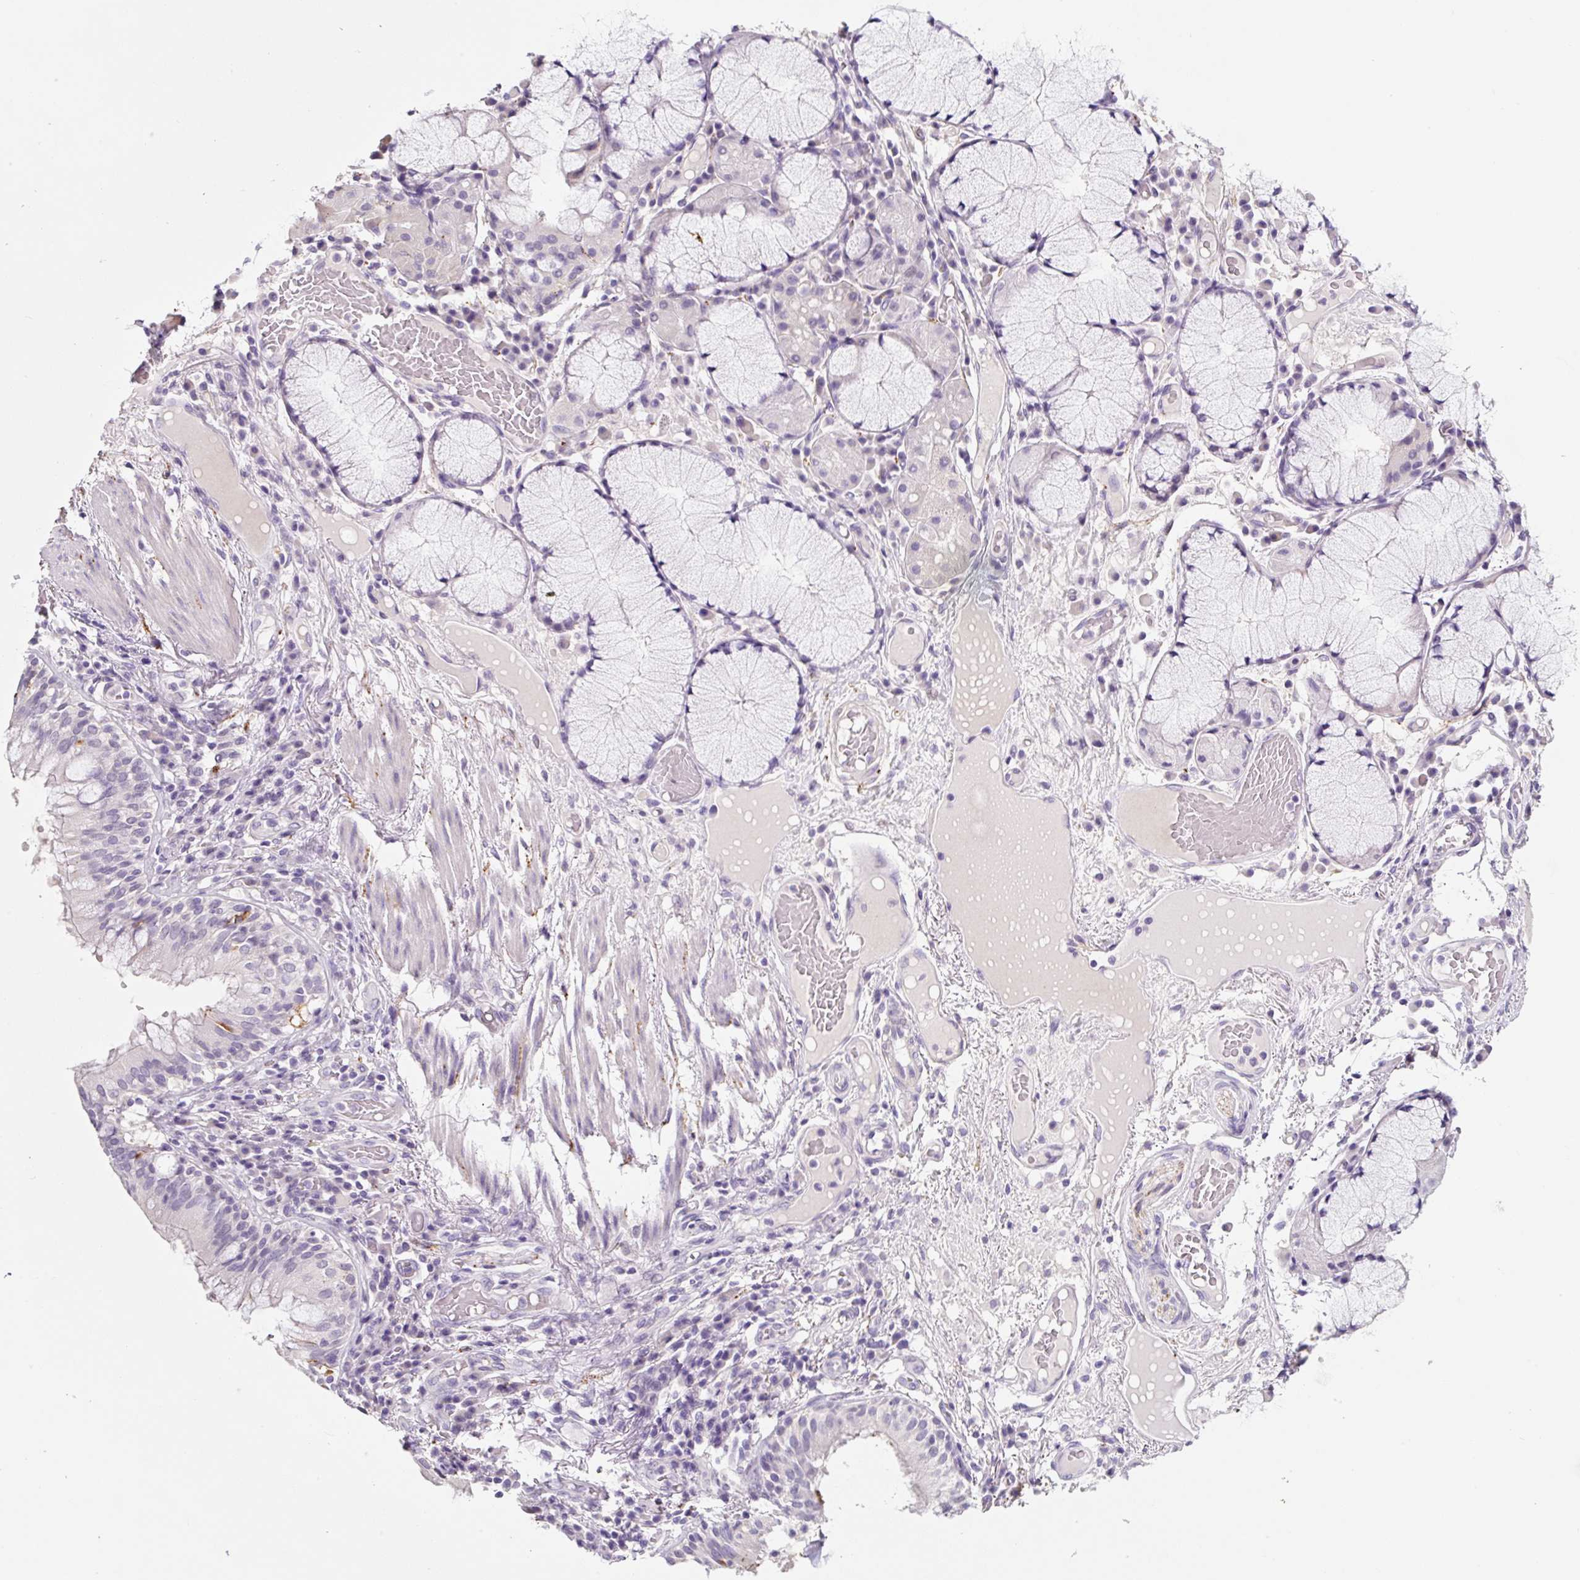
{"staining": {"intensity": "negative", "quantity": "none", "location": "none"}, "tissue": "adipose tissue", "cell_type": "Adipocytes", "image_type": "normal", "snomed": [{"axis": "morphology", "description": "Normal tissue, NOS"}, {"axis": "topography", "description": "Cartilage tissue"}, {"axis": "topography", "description": "Bronchus"}], "caption": "High power microscopy image of an immunohistochemistry (IHC) photomicrograph of normal adipose tissue, revealing no significant positivity in adipocytes.", "gene": "SYP", "patient": {"sex": "male", "age": 56}}